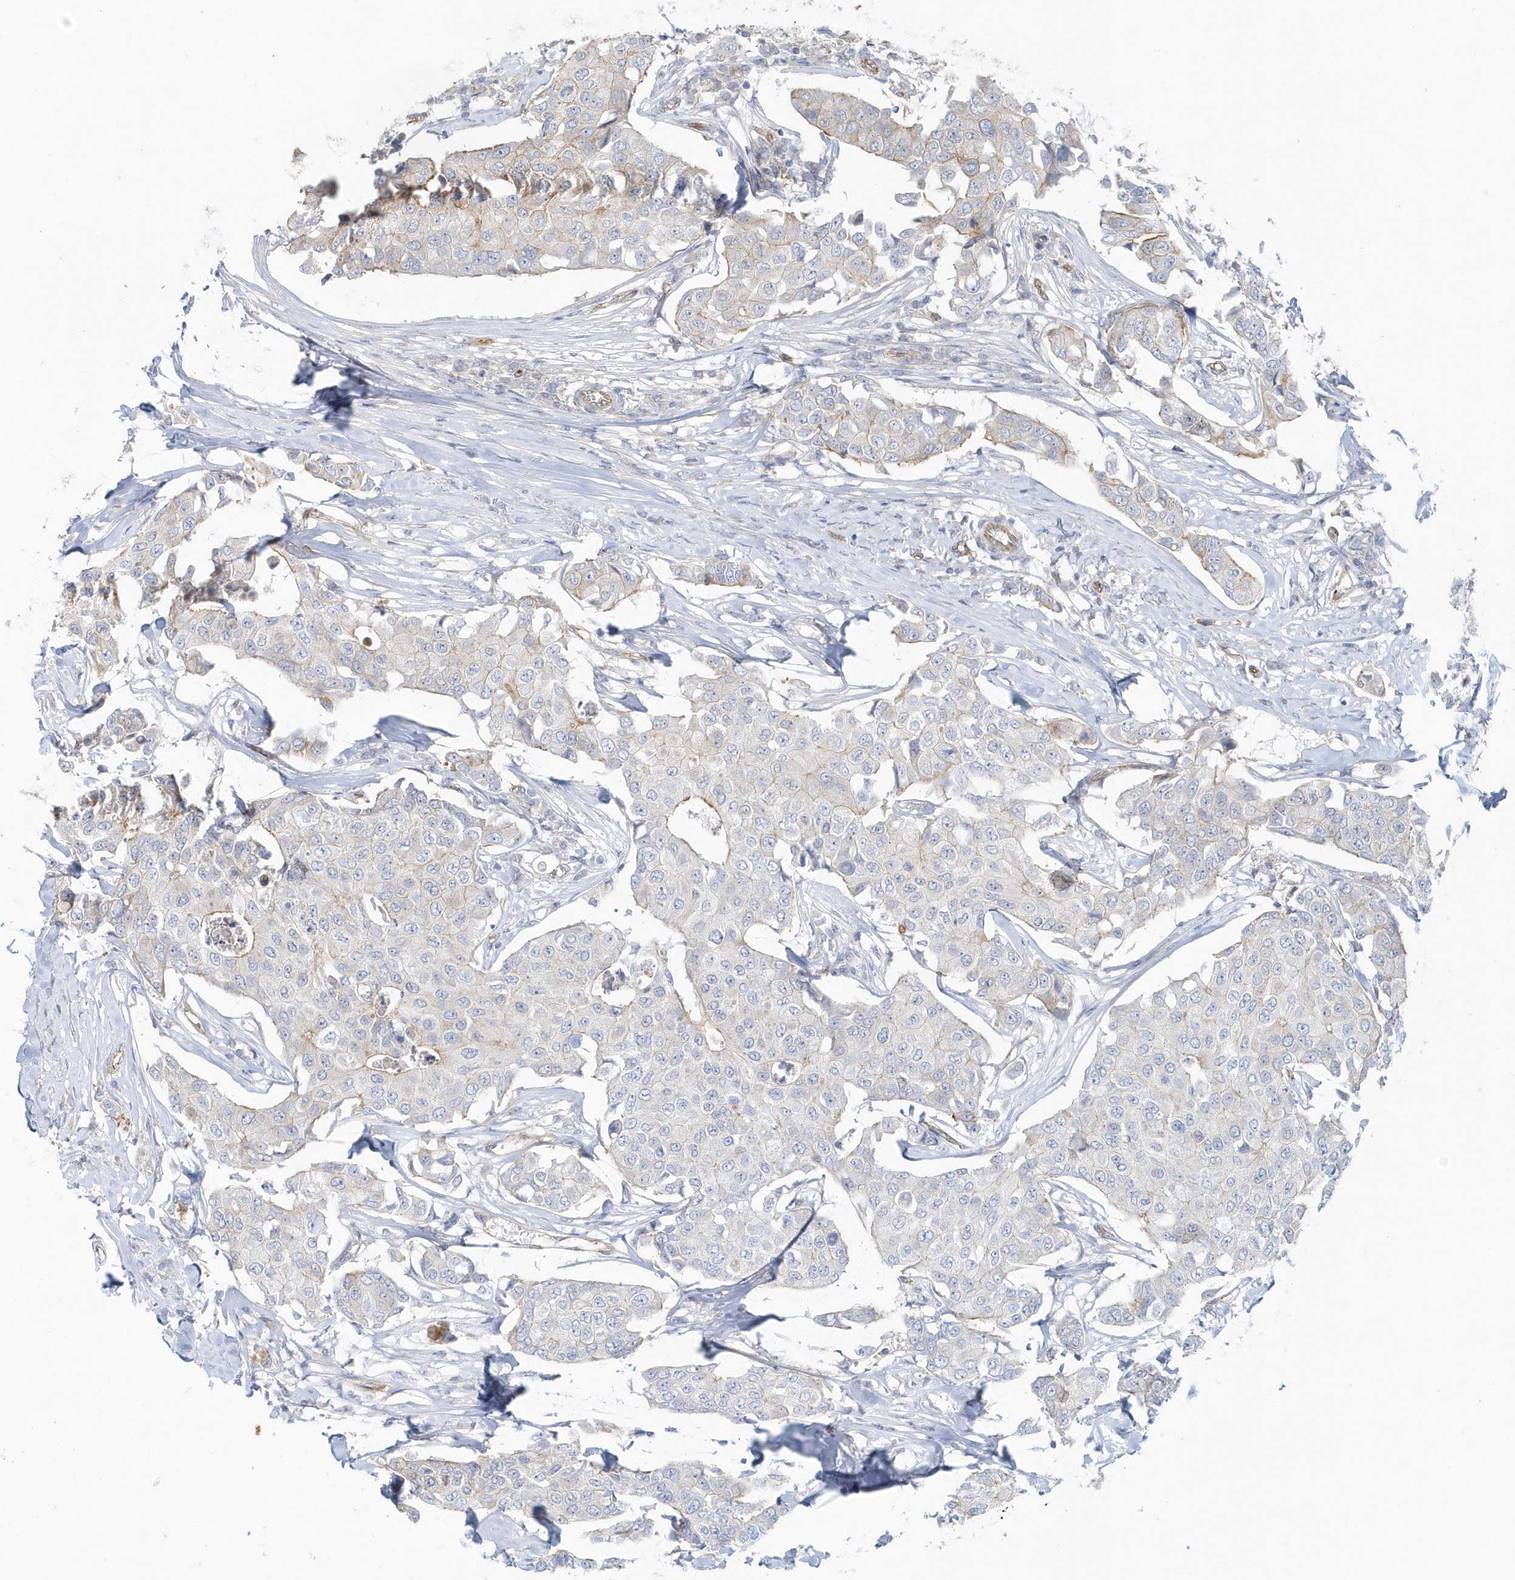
{"staining": {"intensity": "weak", "quantity": "<25%", "location": "cytoplasmic/membranous"}, "tissue": "breast cancer", "cell_type": "Tumor cells", "image_type": "cancer", "snomed": [{"axis": "morphology", "description": "Duct carcinoma"}, {"axis": "topography", "description": "Breast"}], "caption": "This histopathology image is of intraductal carcinoma (breast) stained with immunohistochemistry to label a protein in brown with the nuclei are counter-stained blue. There is no staining in tumor cells.", "gene": "DNAH1", "patient": {"sex": "female", "age": 80}}